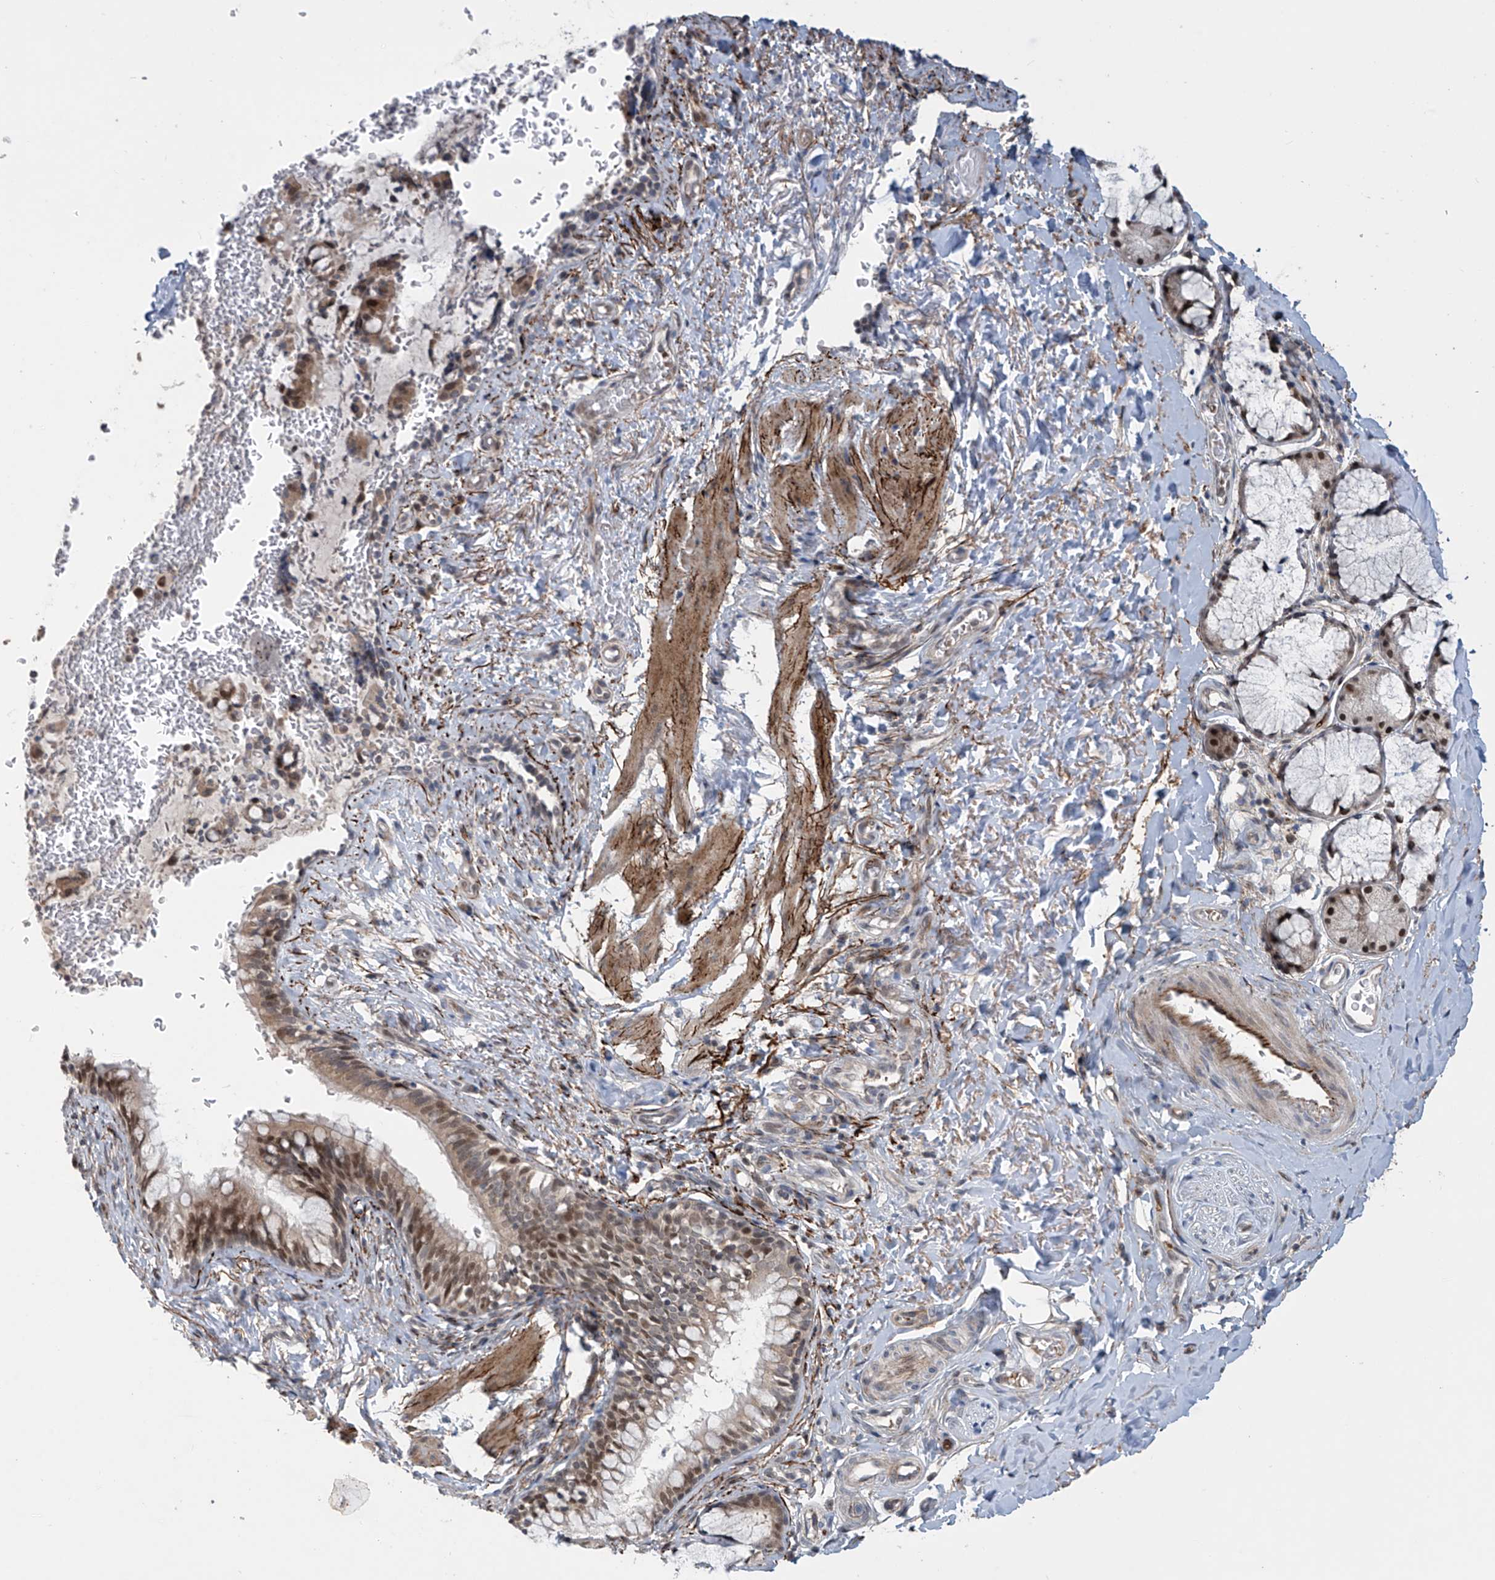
{"staining": {"intensity": "moderate", "quantity": ">75%", "location": "nuclear"}, "tissue": "bronchus", "cell_type": "Respiratory epithelial cells", "image_type": "normal", "snomed": [{"axis": "morphology", "description": "Normal tissue, NOS"}, {"axis": "topography", "description": "Cartilage tissue"}, {"axis": "topography", "description": "Bronchus"}], "caption": "Protein positivity by immunohistochemistry shows moderate nuclear positivity in about >75% of respiratory epithelial cells in normal bronchus. (DAB (3,3'-diaminobenzidine) = brown stain, brightfield microscopy at high magnification).", "gene": "LAGE3", "patient": {"sex": "female", "age": 36}}